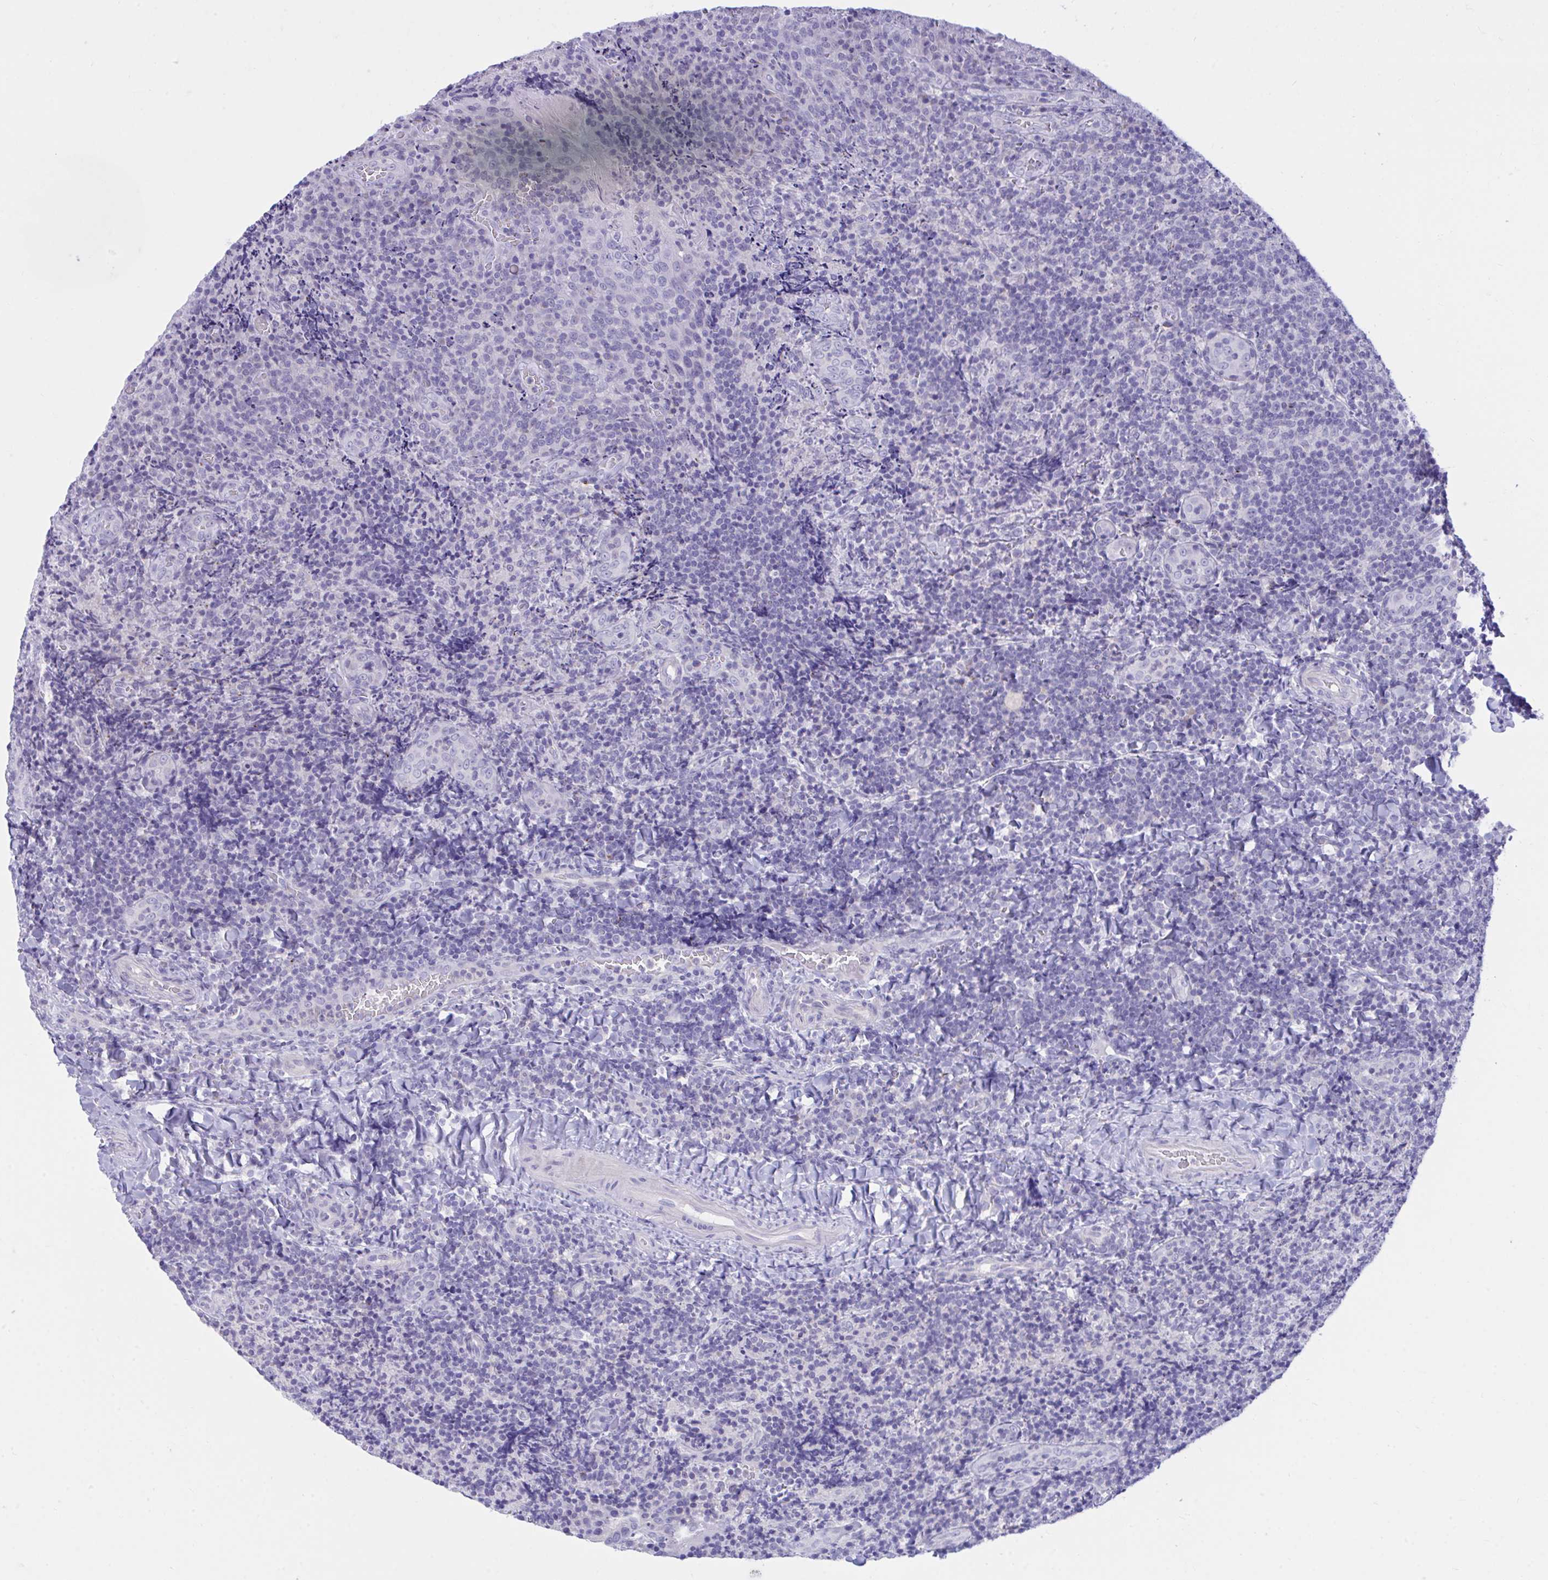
{"staining": {"intensity": "negative", "quantity": "none", "location": "none"}, "tissue": "tonsil", "cell_type": "Germinal center cells", "image_type": "normal", "snomed": [{"axis": "morphology", "description": "Normal tissue, NOS"}, {"axis": "topography", "description": "Tonsil"}], "caption": "Germinal center cells show no significant protein expression in unremarkable tonsil.", "gene": "PLEKHH1", "patient": {"sex": "male", "age": 17}}